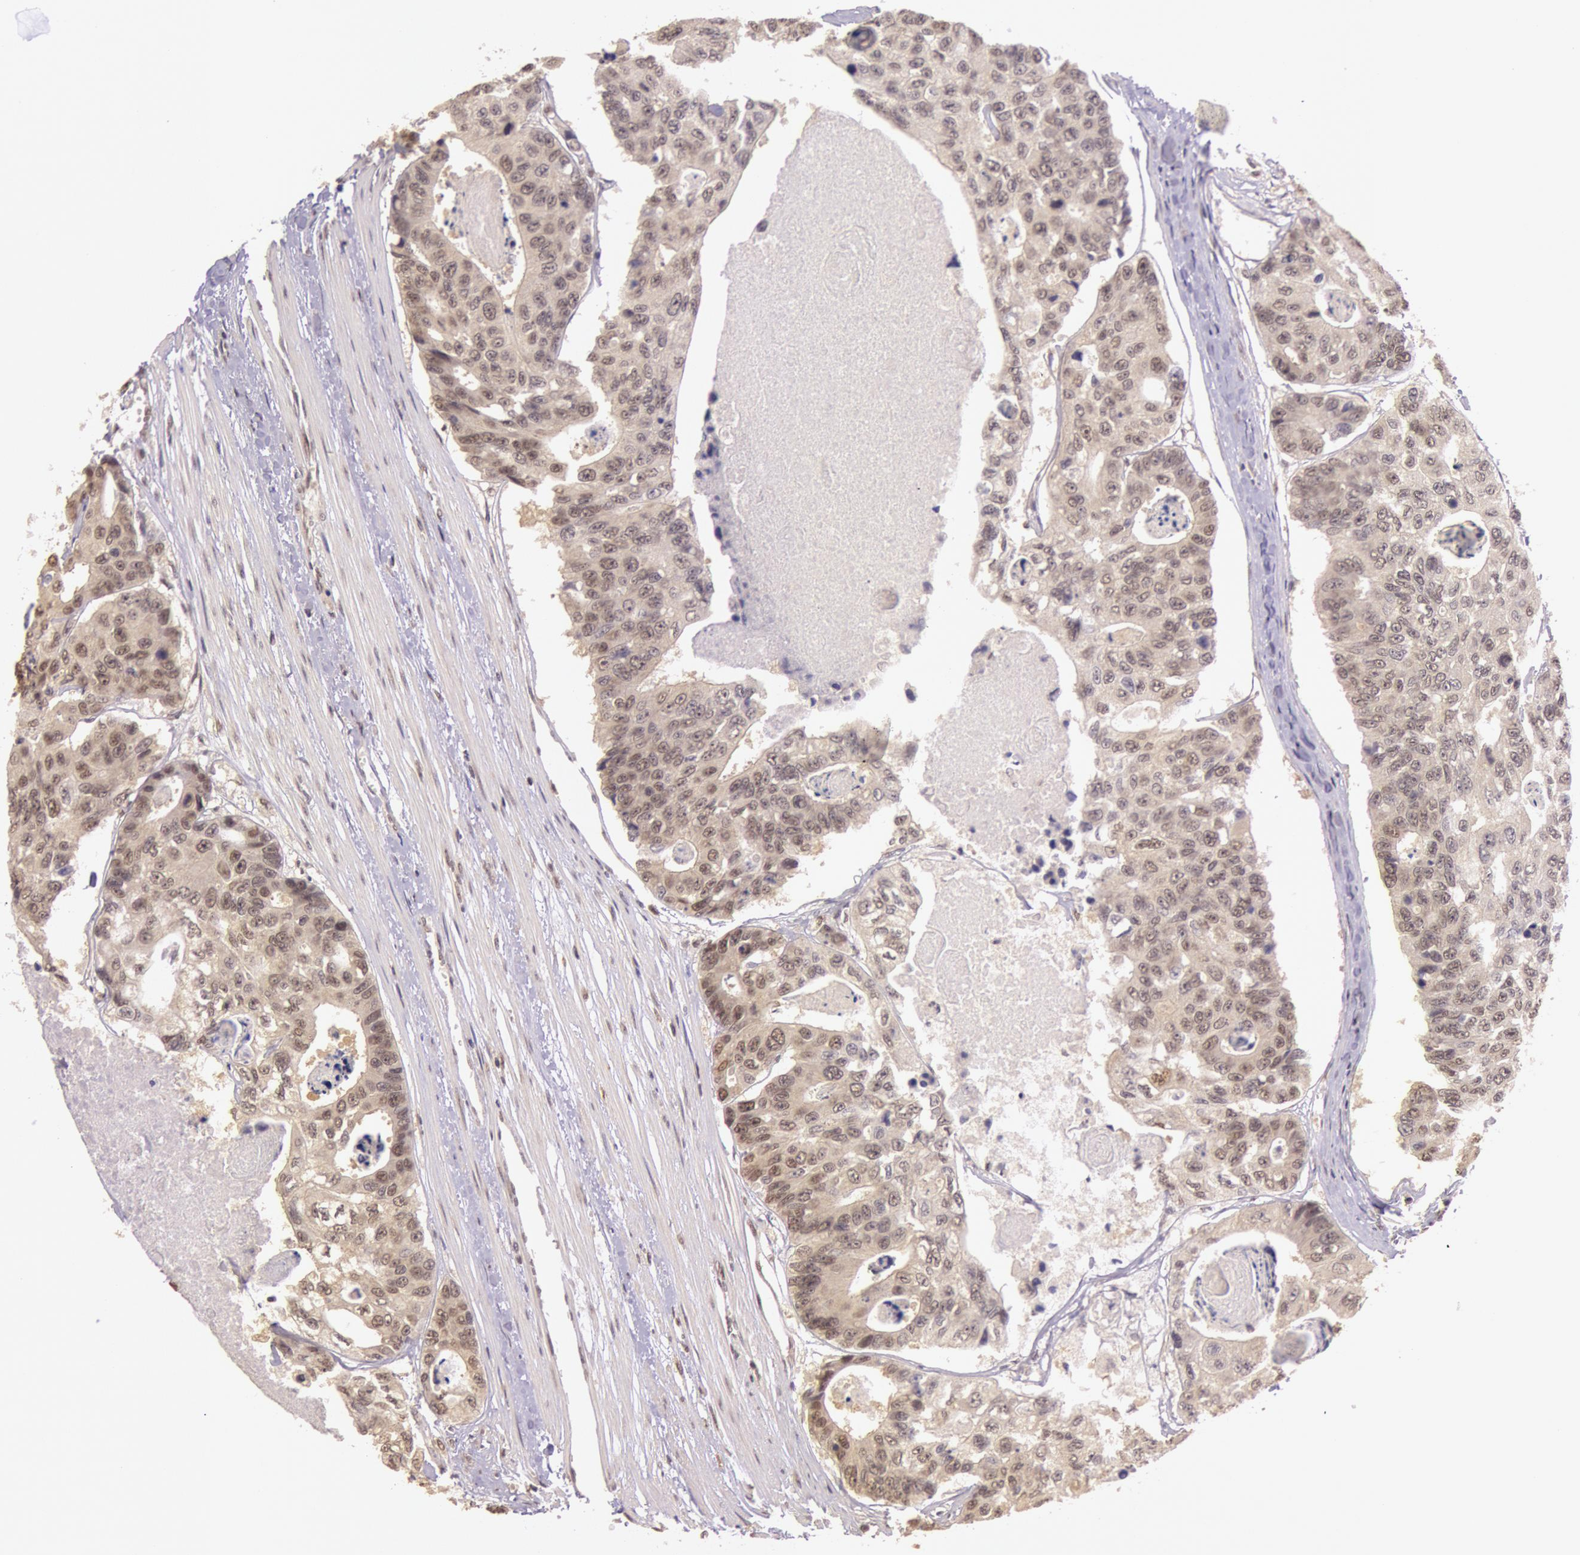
{"staining": {"intensity": "weak", "quantity": ">75%", "location": "cytoplasmic/membranous,nuclear"}, "tissue": "colorectal cancer", "cell_type": "Tumor cells", "image_type": "cancer", "snomed": [{"axis": "morphology", "description": "Adenocarcinoma, NOS"}, {"axis": "topography", "description": "Colon"}], "caption": "Brown immunohistochemical staining in colorectal cancer (adenocarcinoma) displays weak cytoplasmic/membranous and nuclear staining in approximately >75% of tumor cells. Immunohistochemistry (ihc) stains the protein of interest in brown and the nuclei are stained blue.", "gene": "RTL10", "patient": {"sex": "female", "age": 86}}